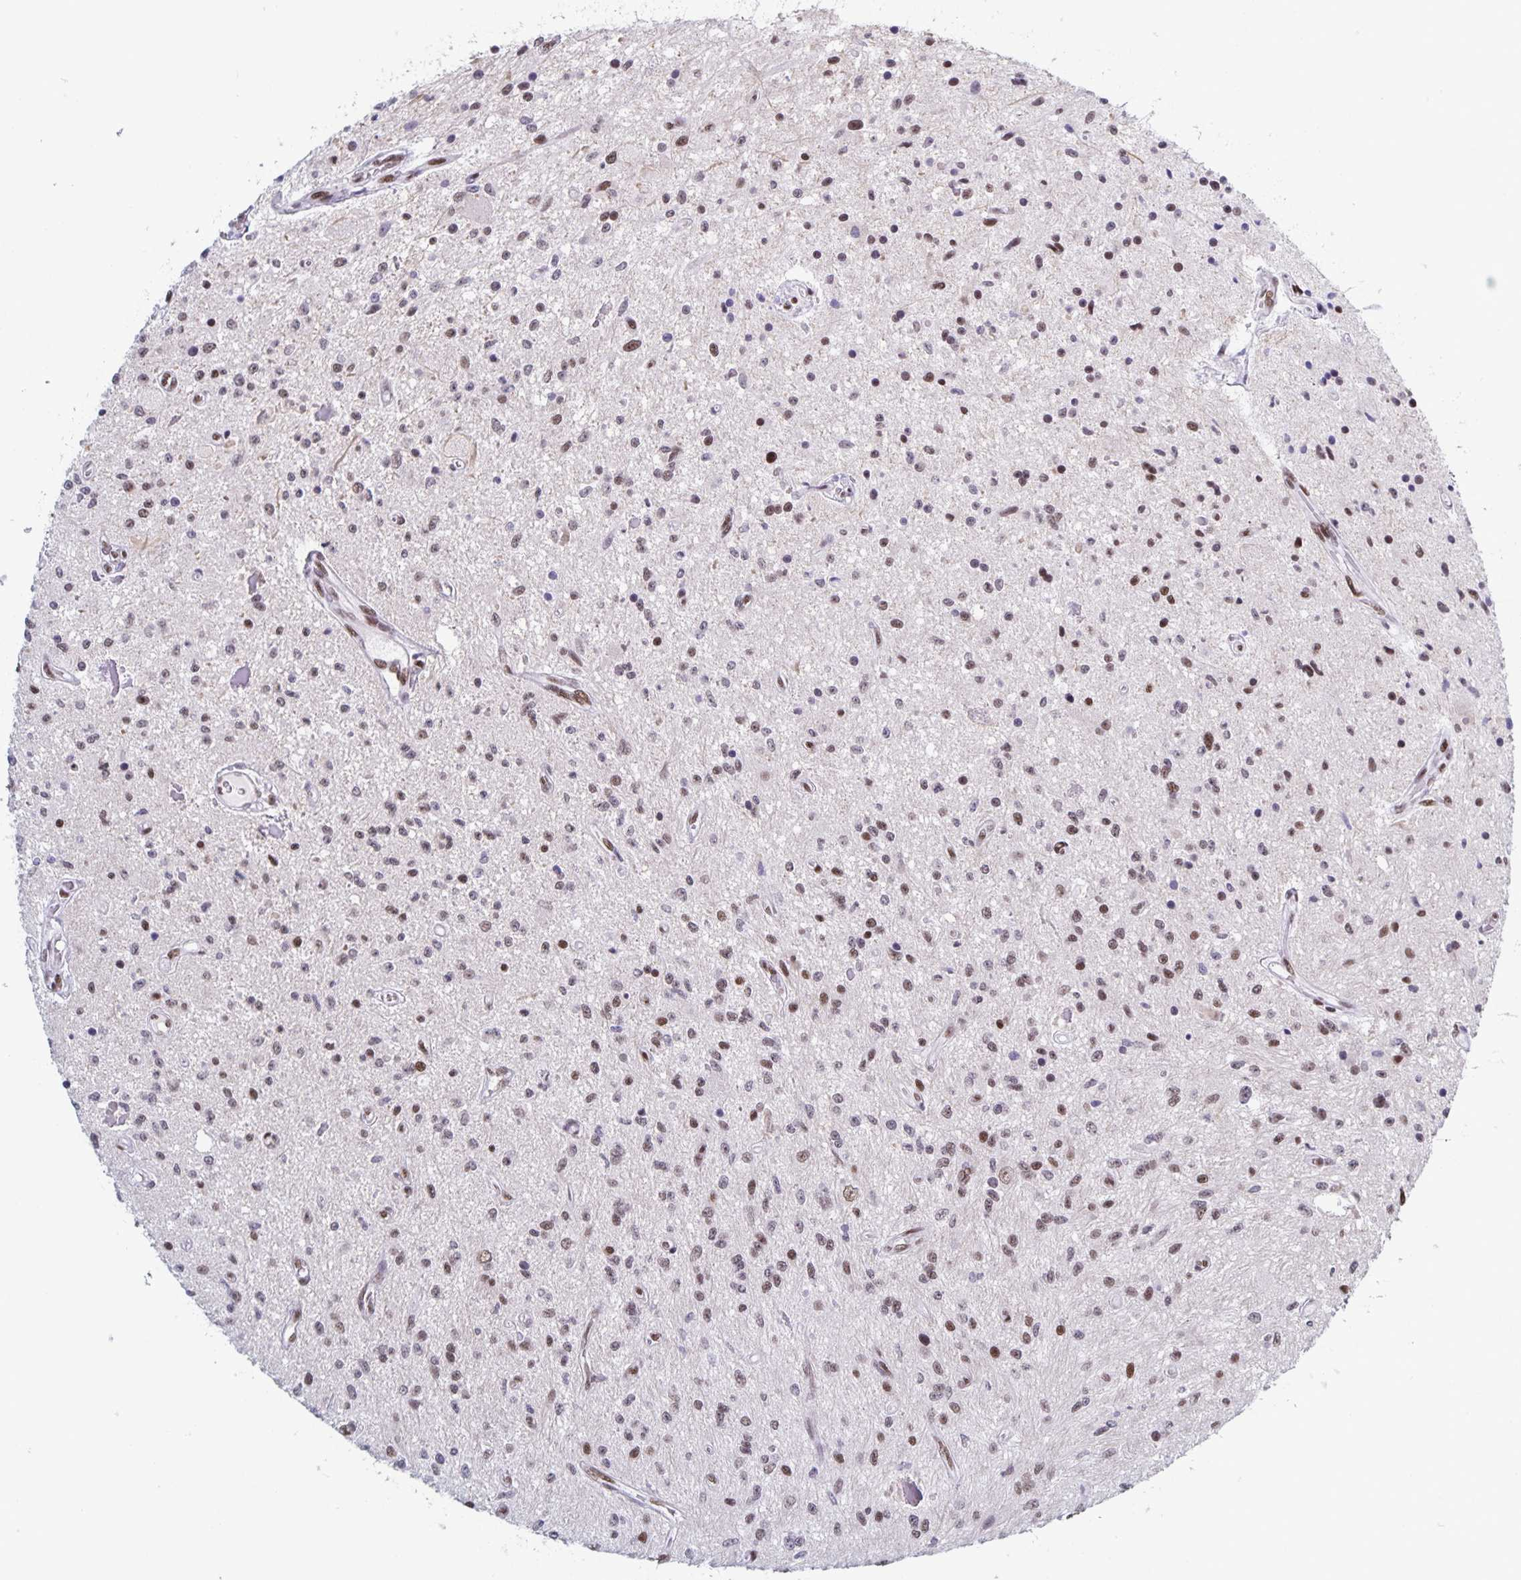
{"staining": {"intensity": "weak", "quantity": "25%-75%", "location": "nuclear"}, "tissue": "glioma", "cell_type": "Tumor cells", "image_type": "cancer", "snomed": [{"axis": "morphology", "description": "Glioma, malignant, Low grade"}, {"axis": "topography", "description": "Cerebellum"}], "caption": "IHC (DAB) staining of malignant glioma (low-grade) displays weak nuclear protein staining in approximately 25%-75% of tumor cells.", "gene": "JUND", "patient": {"sex": "female", "age": 14}}